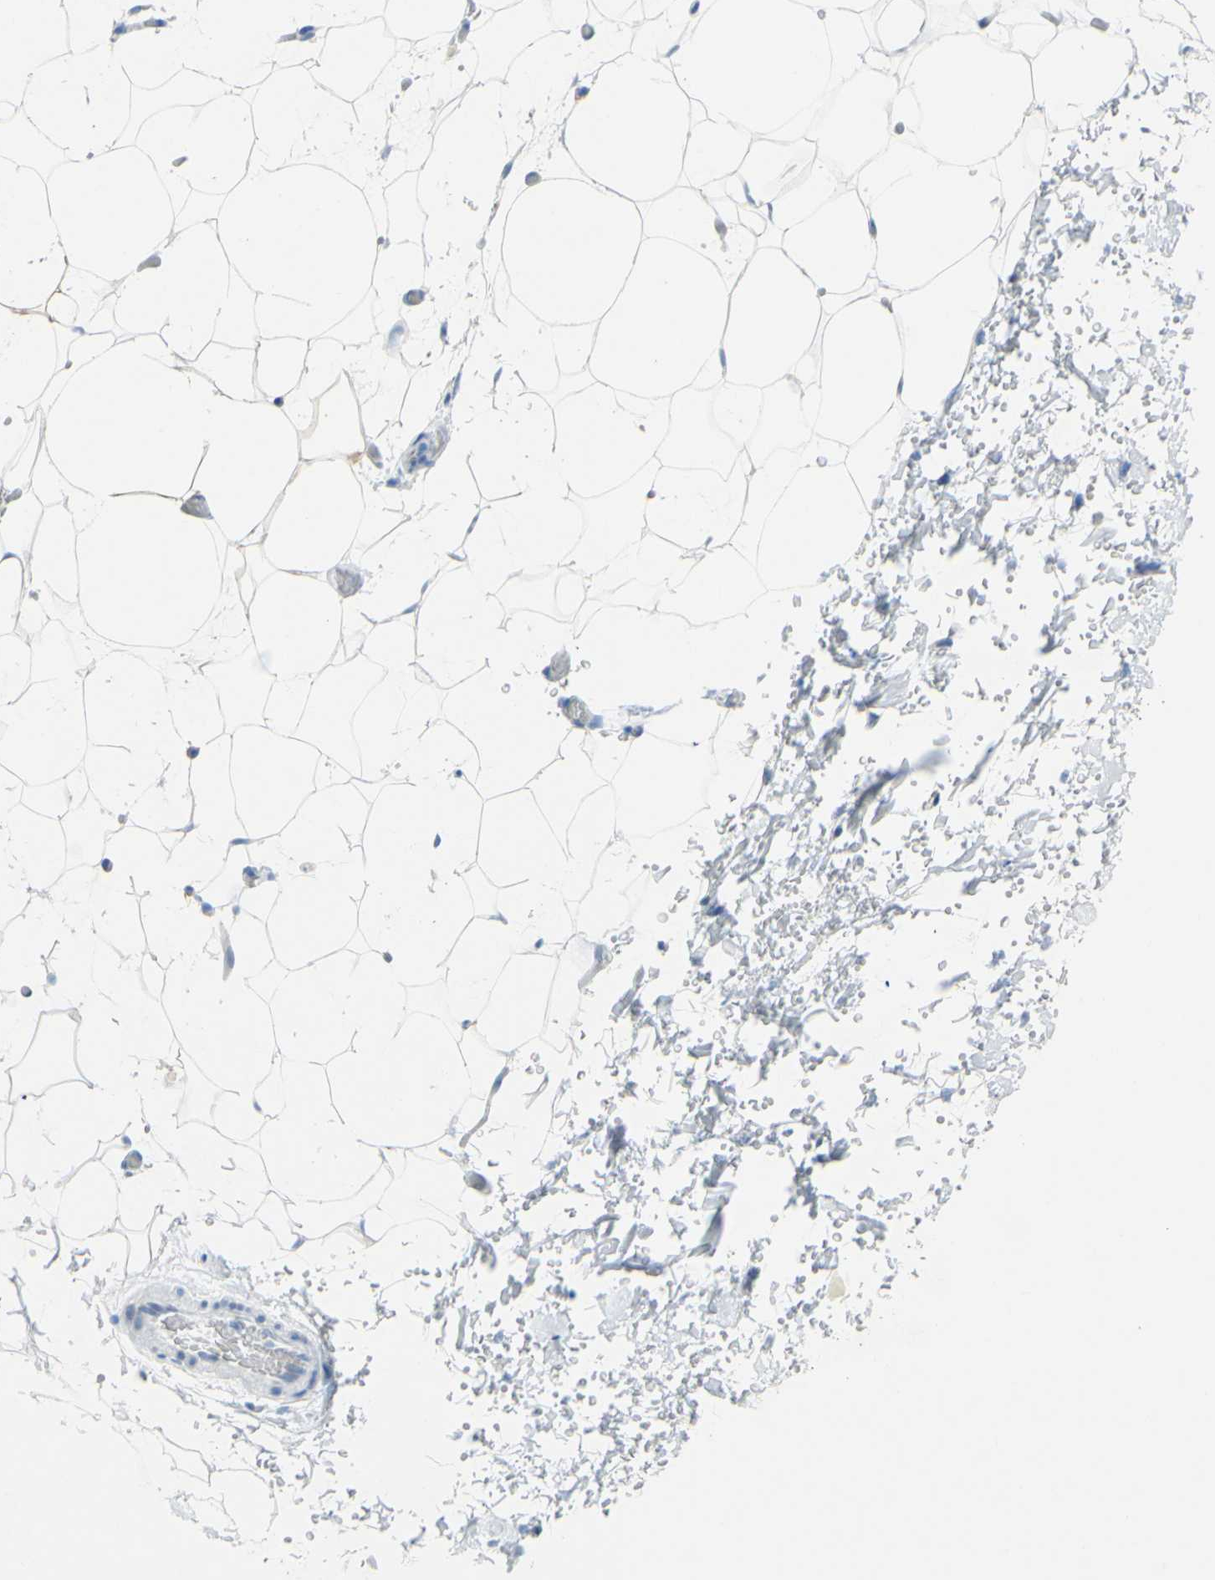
{"staining": {"intensity": "negative", "quantity": "none", "location": "none"}, "tissue": "adipose tissue", "cell_type": "Adipocytes", "image_type": "normal", "snomed": [{"axis": "morphology", "description": "Normal tissue, NOS"}, {"axis": "topography", "description": "Soft tissue"}], "caption": "This photomicrograph is of unremarkable adipose tissue stained with immunohistochemistry to label a protein in brown with the nuclei are counter-stained blue. There is no expression in adipocytes.", "gene": "DSC2", "patient": {"sex": "male", "age": 72}}